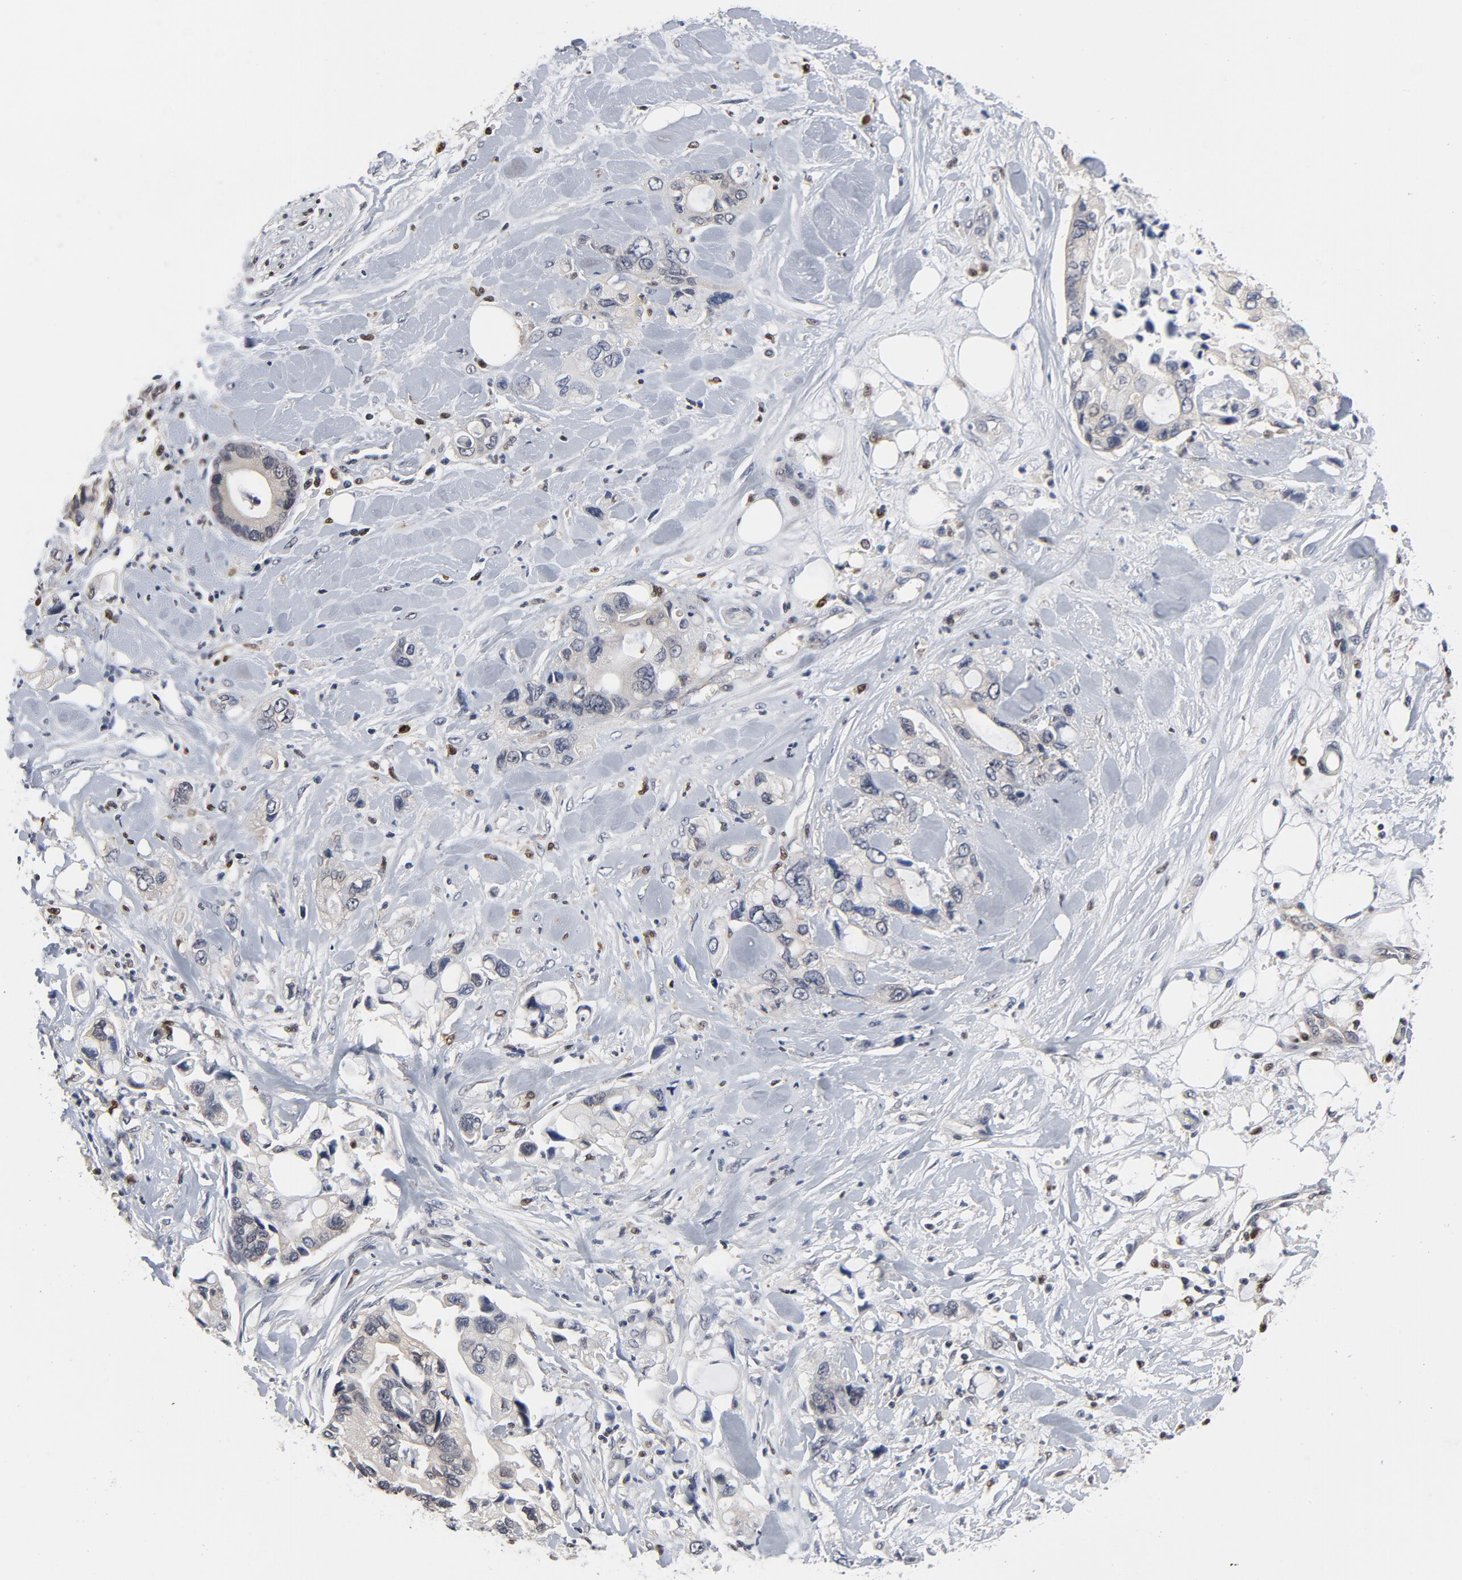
{"staining": {"intensity": "weak", "quantity": "<25%", "location": "cytoplasmic/membranous"}, "tissue": "pancreatic cancer", "cell_type": "Tumor cells", "image_type": "cancer", "snomed": [{"axis": "morphology", "description": "Adenocarcinoma, NOS"}, {"axis": "topography", "description": "Pancreas"}], "caption": "Immunohistochemical staining of human pancreatic cancer reveals no significant expression in tumor cells.", "gene": "NFKB1", "patient": {"sex": "male", "age": 70}}